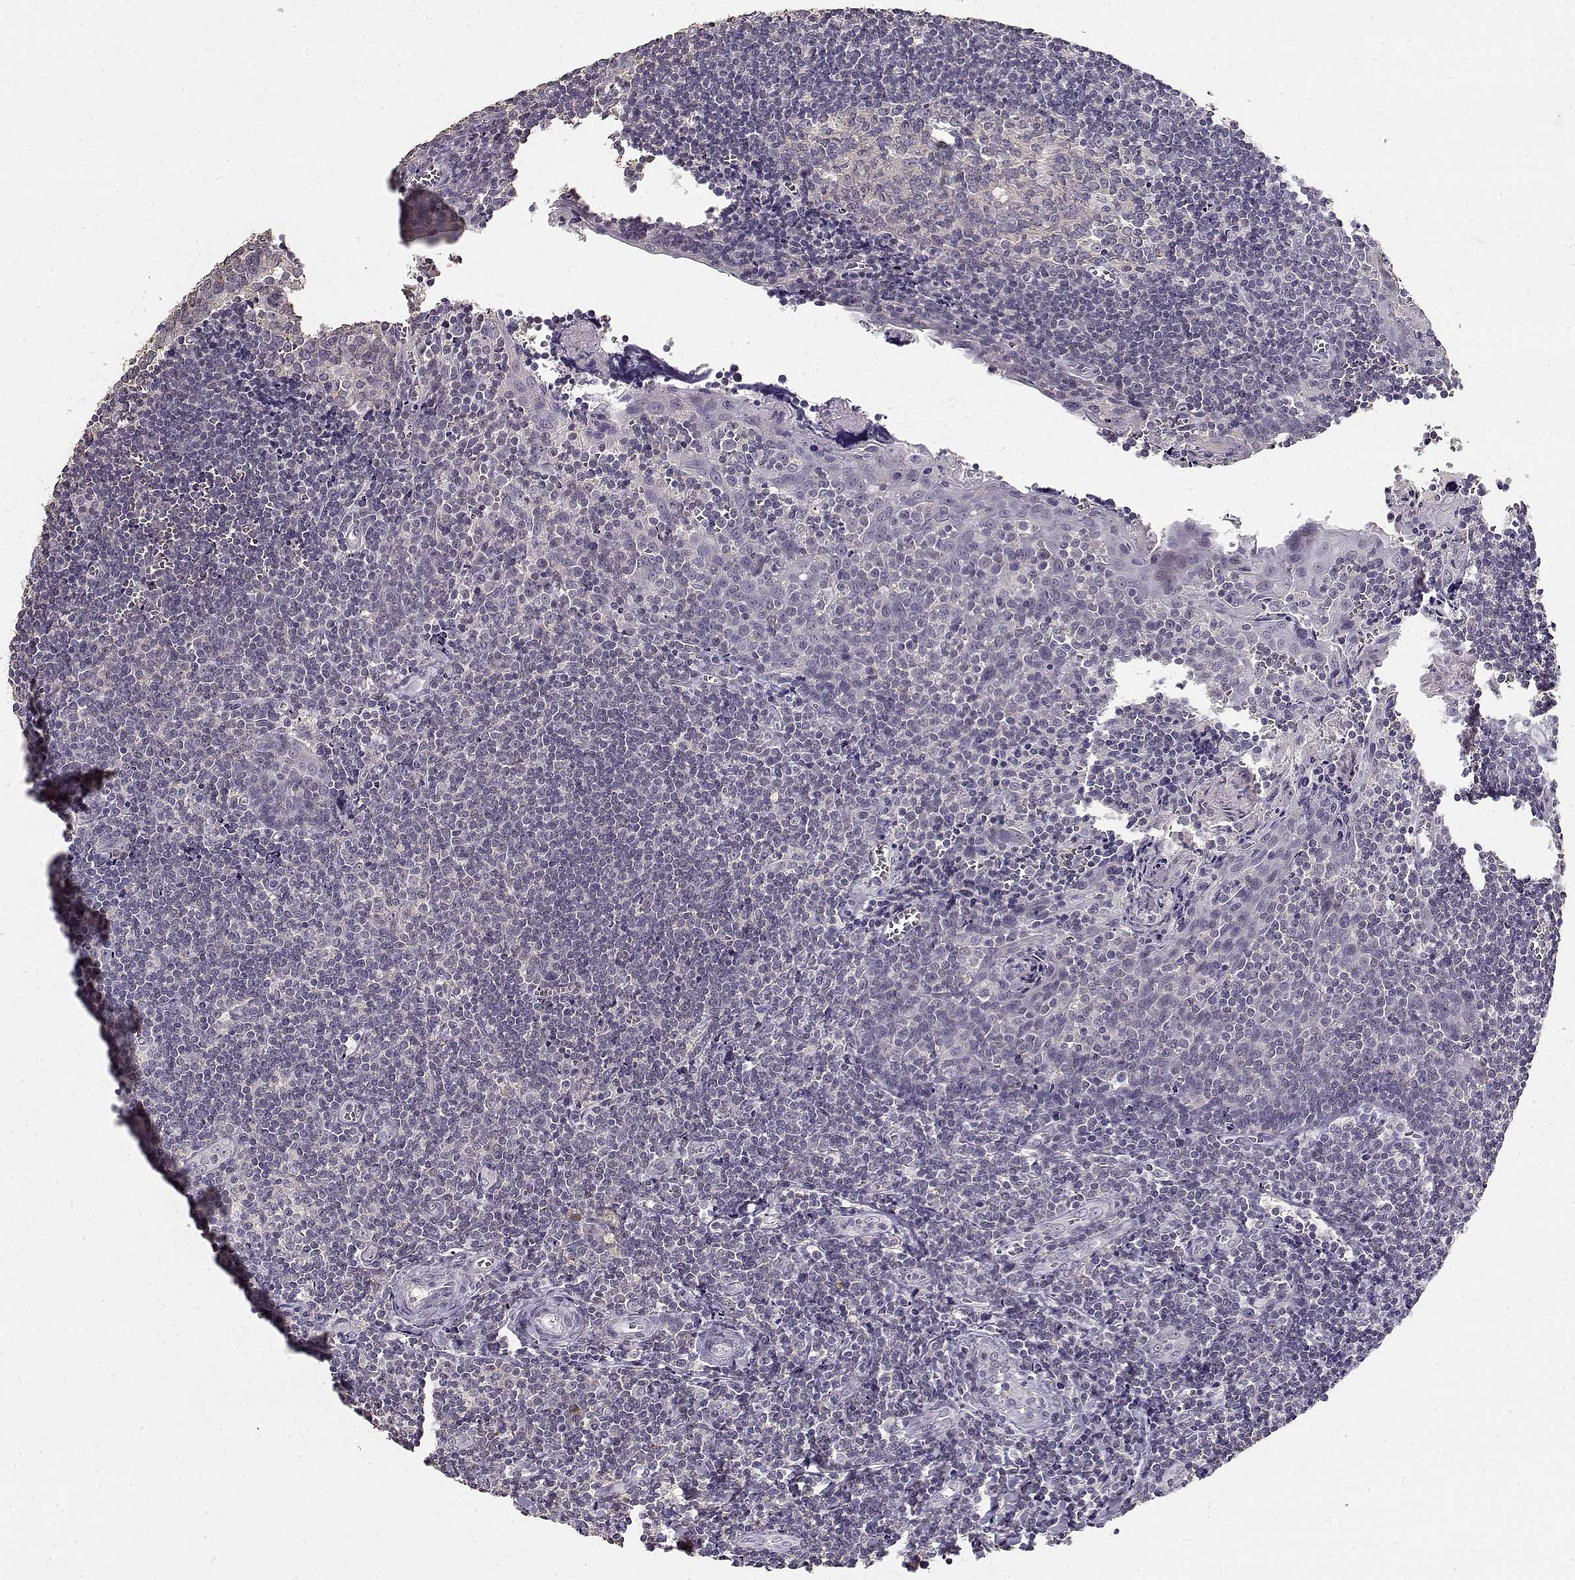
{"staining": {"intensity": "negative", "quantity": "none", "location": "none"}, "tissue": "tonsil", "cell_type": "Germinal center cells", "image_type": "normal", "snomed": [{"axis": "morphology", "description": "Normal tissue, NOS"}, {"axis": "morphology", "description": "Inflammation, NOS"}, {"axis": "topography", "description": "Tonsil"}], "caption": "Tonsil stained for a protein using IHC demonstrates no staining germinal center cells.", "gene": "UROC1", "patient": {"sex": "female", "age": 31}}